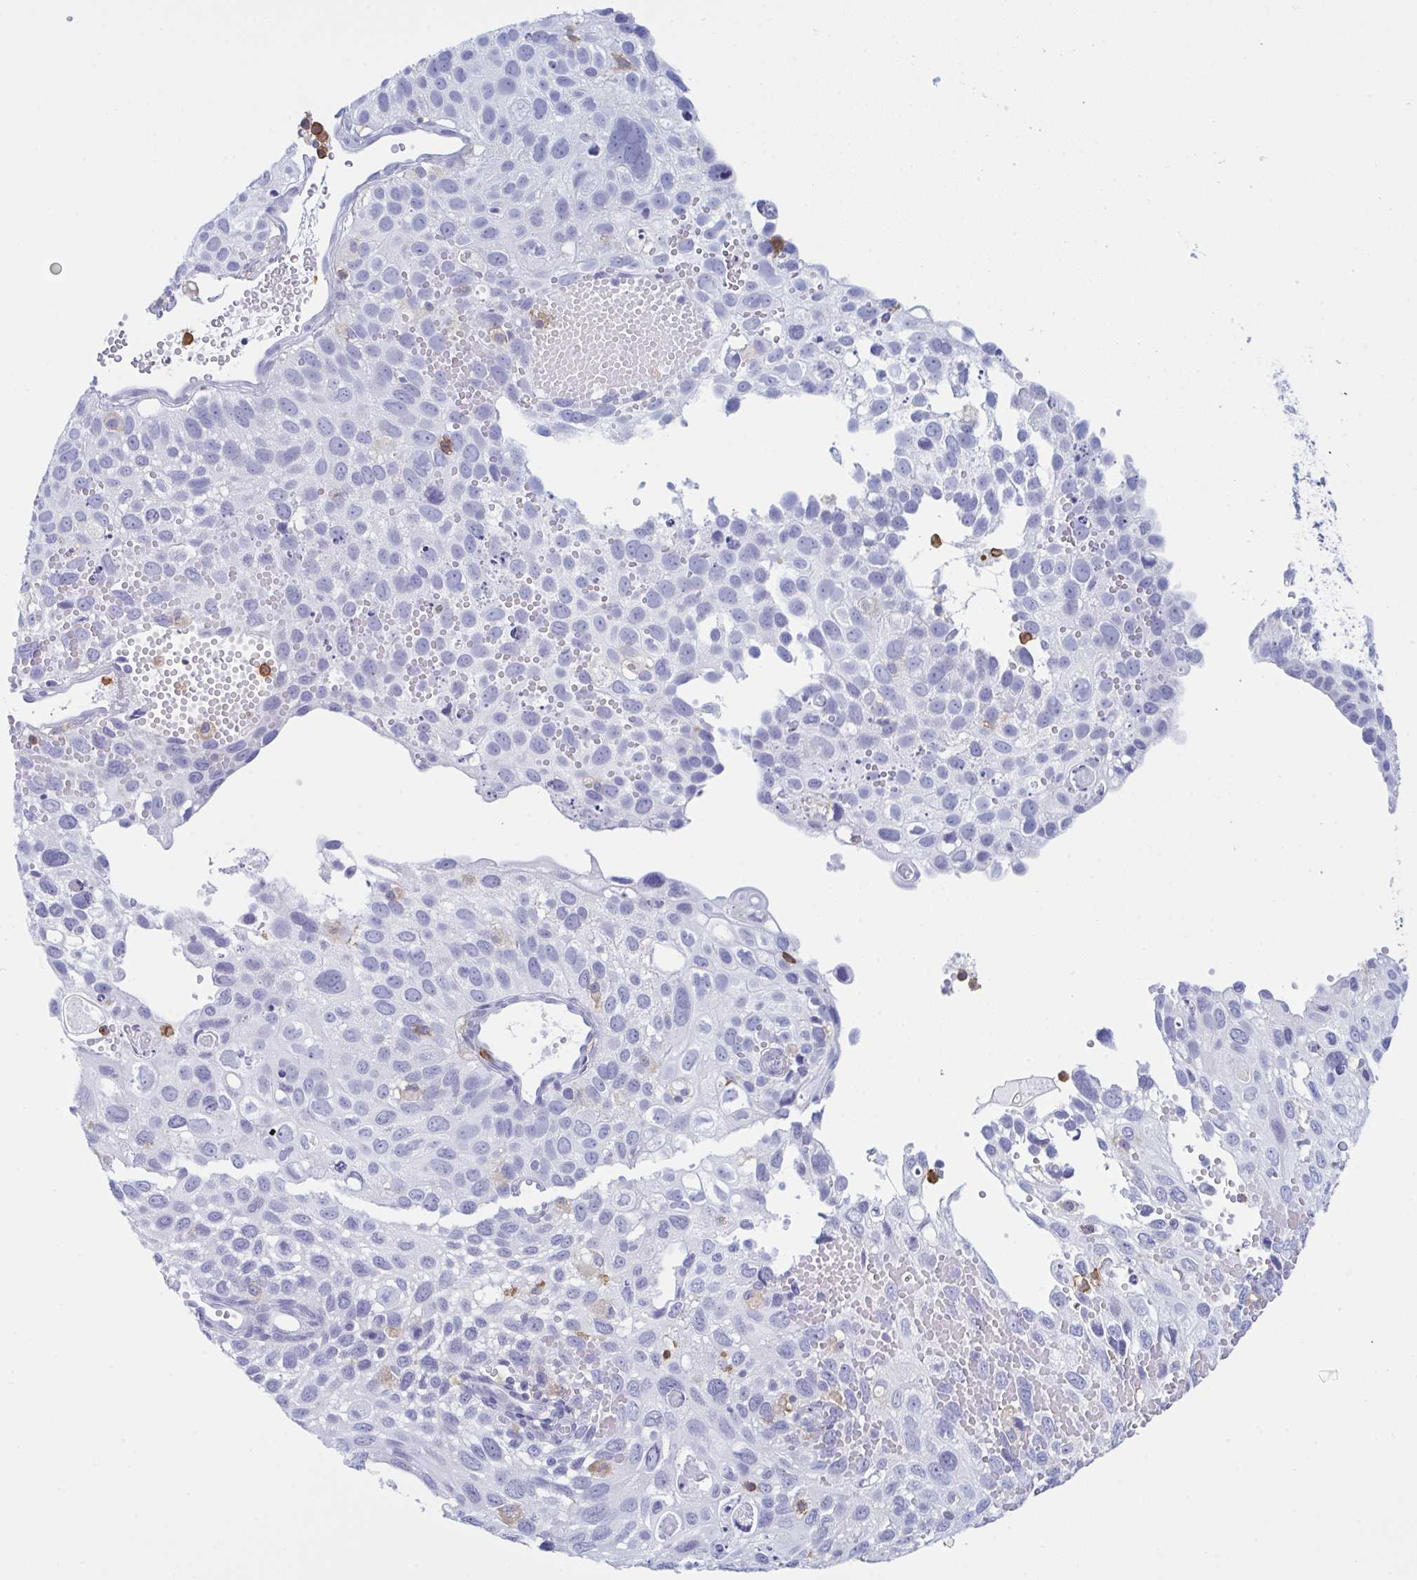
{"staining": {"intensity": "negative", "quantity": "none", "location": "none"}, "tissue": "cervical cancer", "cell_type": "Tumor cells", "image_type": "cancer", "snomed": [{"axis": "morphology", "description": "Squamous cell carcinoma, NOS"}, {"axis": "topography", "description": "Cervix"}], "caption": "The IHC photomicrograph has no significant expression in tumor cells of squamous cell carcinoma (cervical) tissue.", "gene": "MYO1F", "patient": {"sex": "female", "age": 70}}